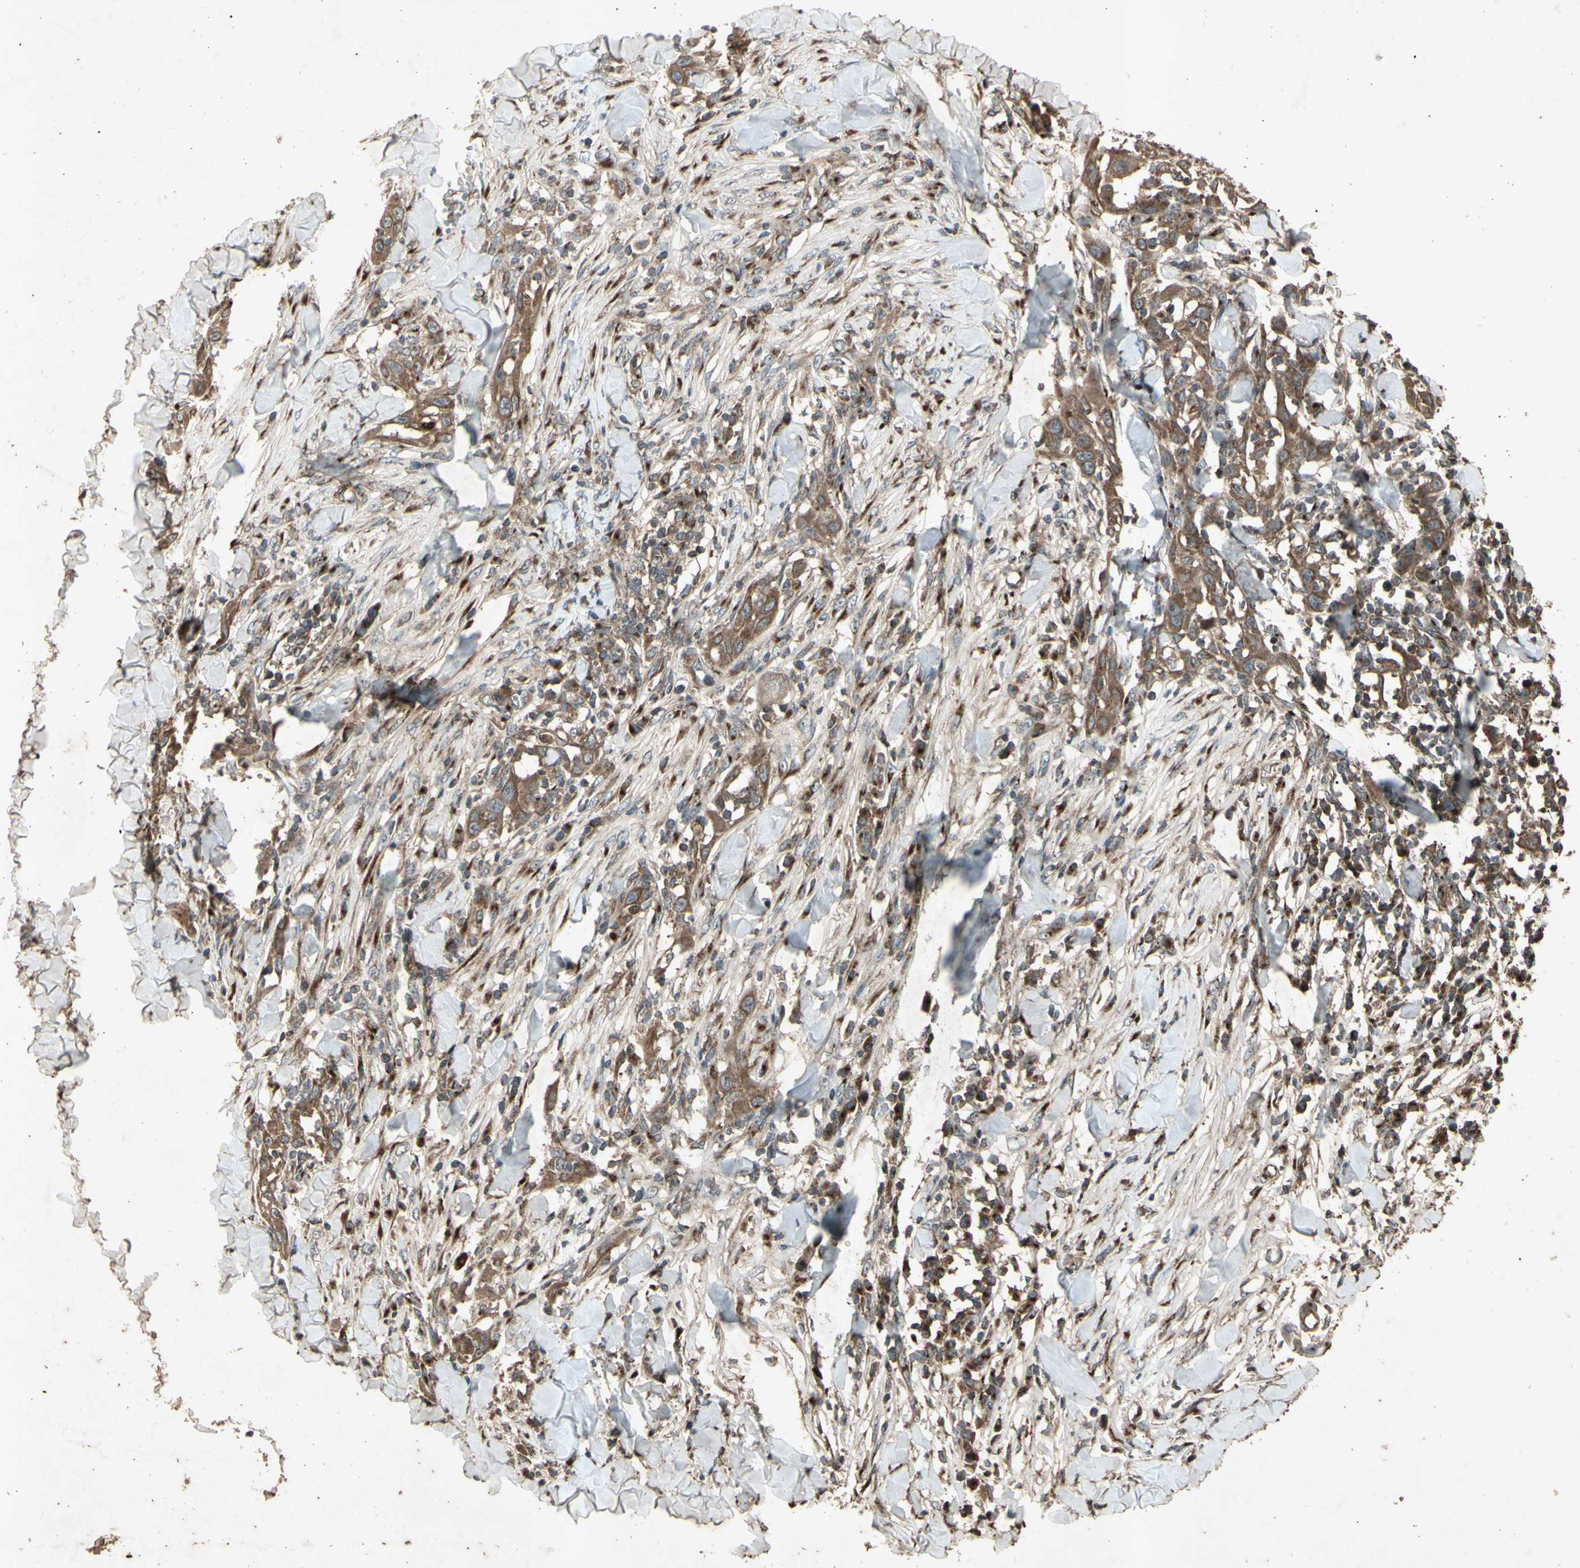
{"staining": {"intensity": "moderate", "quantity": ">75%", "location": "cytoplasmic/membranous"}, "tissue": "skin cancer", "cell_type": "Tumor cells", "image_type": "cancer", "snomed": [{"axis": "morphology", "description": "Squamous cell carcinoma, NOS"}, {"axis": "topography", "description": "Skin"}], "caption": "Immunohistochemical staining of human skin squamous cell carcinoma displays moderate cytoplasmic/membranous protein staining in approximately >75% of tumor cells.", "gene": "AP1G1", "patient": {"sex": "male", "age": 24}}